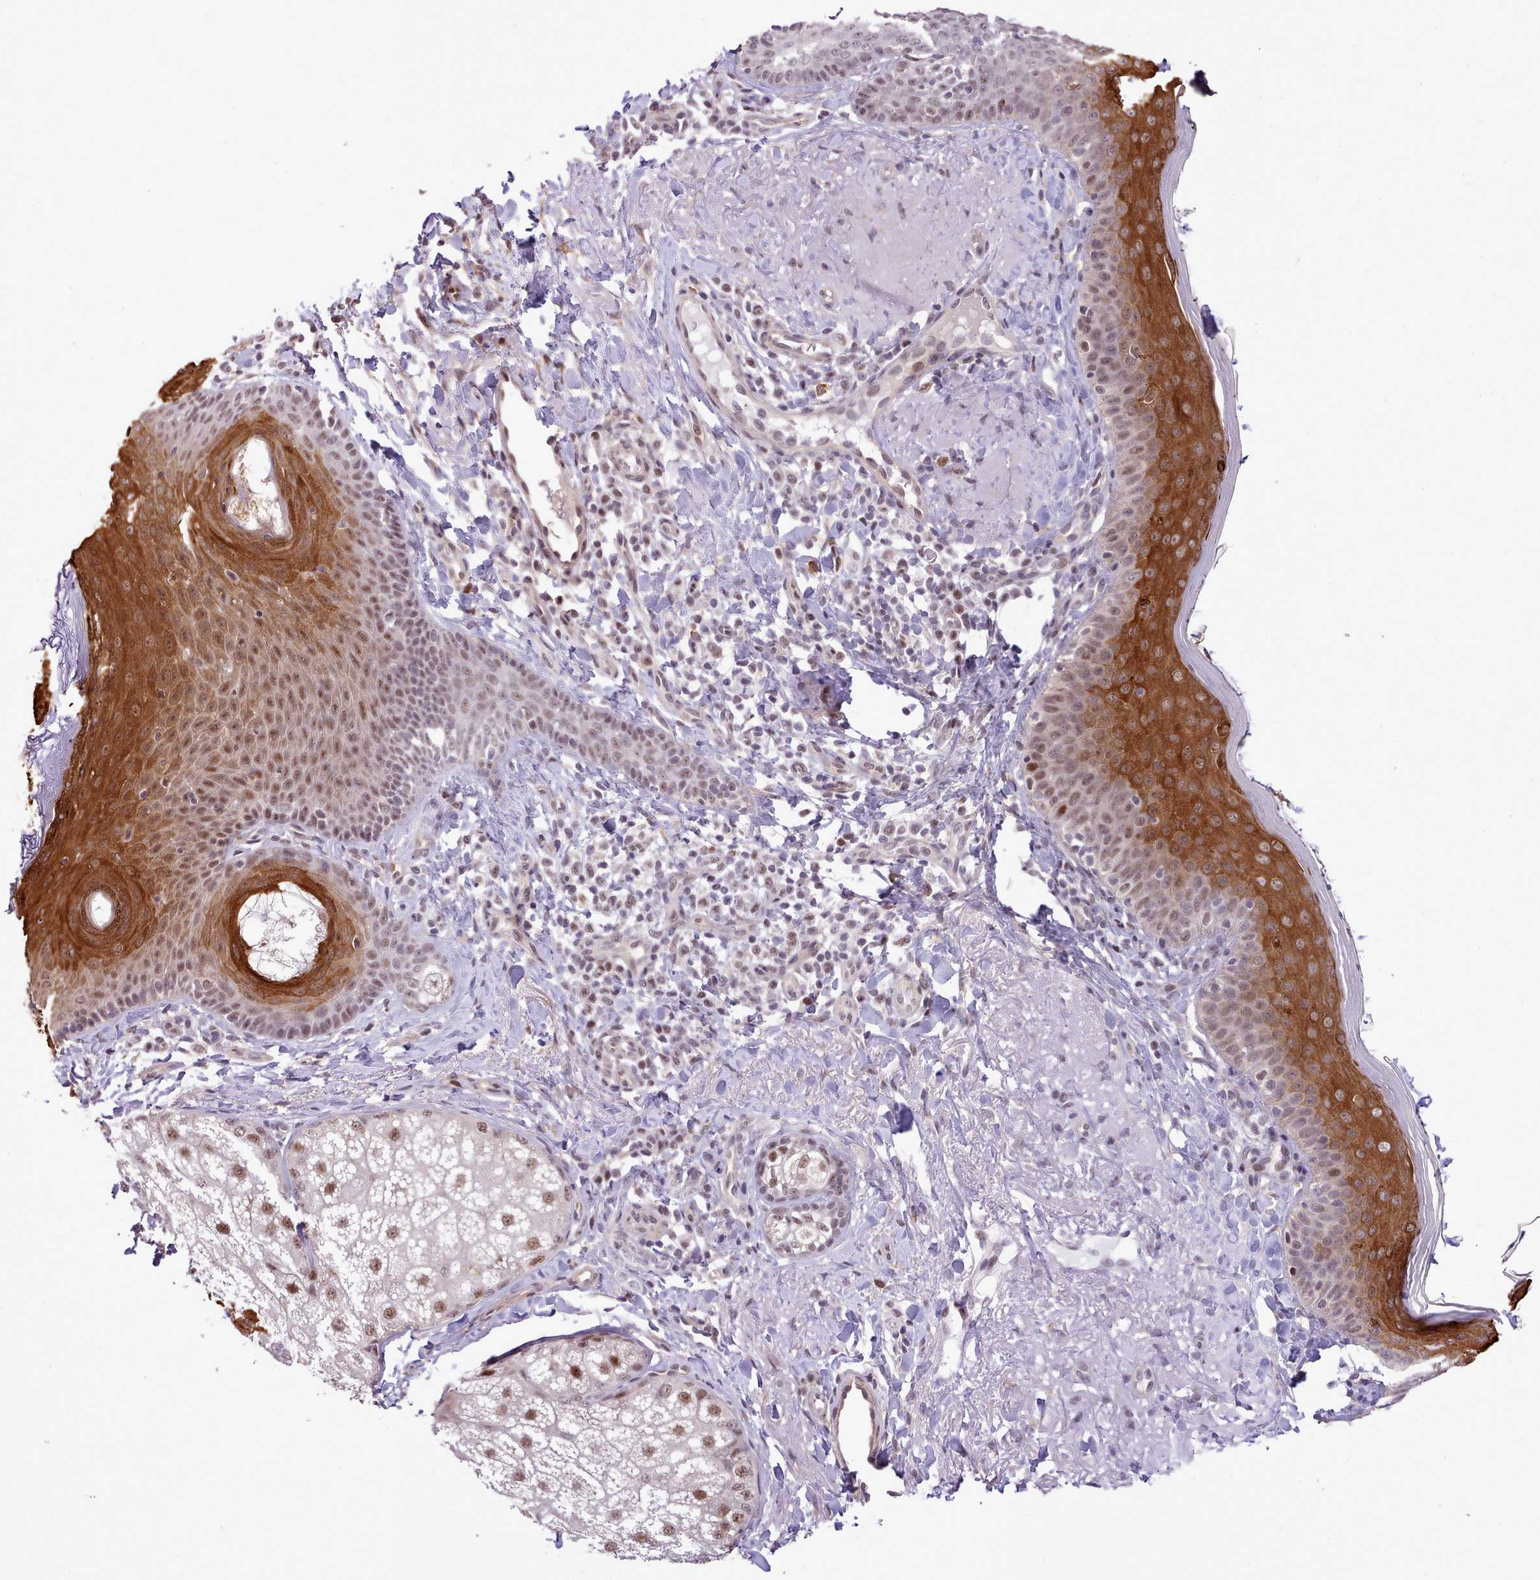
{"staining": {"intensity": "weak", "quantity": "<25%", "location": "nuclear"}, "tissue": "skin", "cell_type": "Fibroblasts", "image_type": "normal", "snomed": [{"axis": "morphology", "description": "Normal tissue, NOS"}, {"axis": "topography", "description": "Skin"}], "caption": "Human skin stained for a protein using immunohistochemistry reveals no positivity in fibroblasts.", "gene": "HOXB7", "patient": {"sex": "male", "age": 57}}